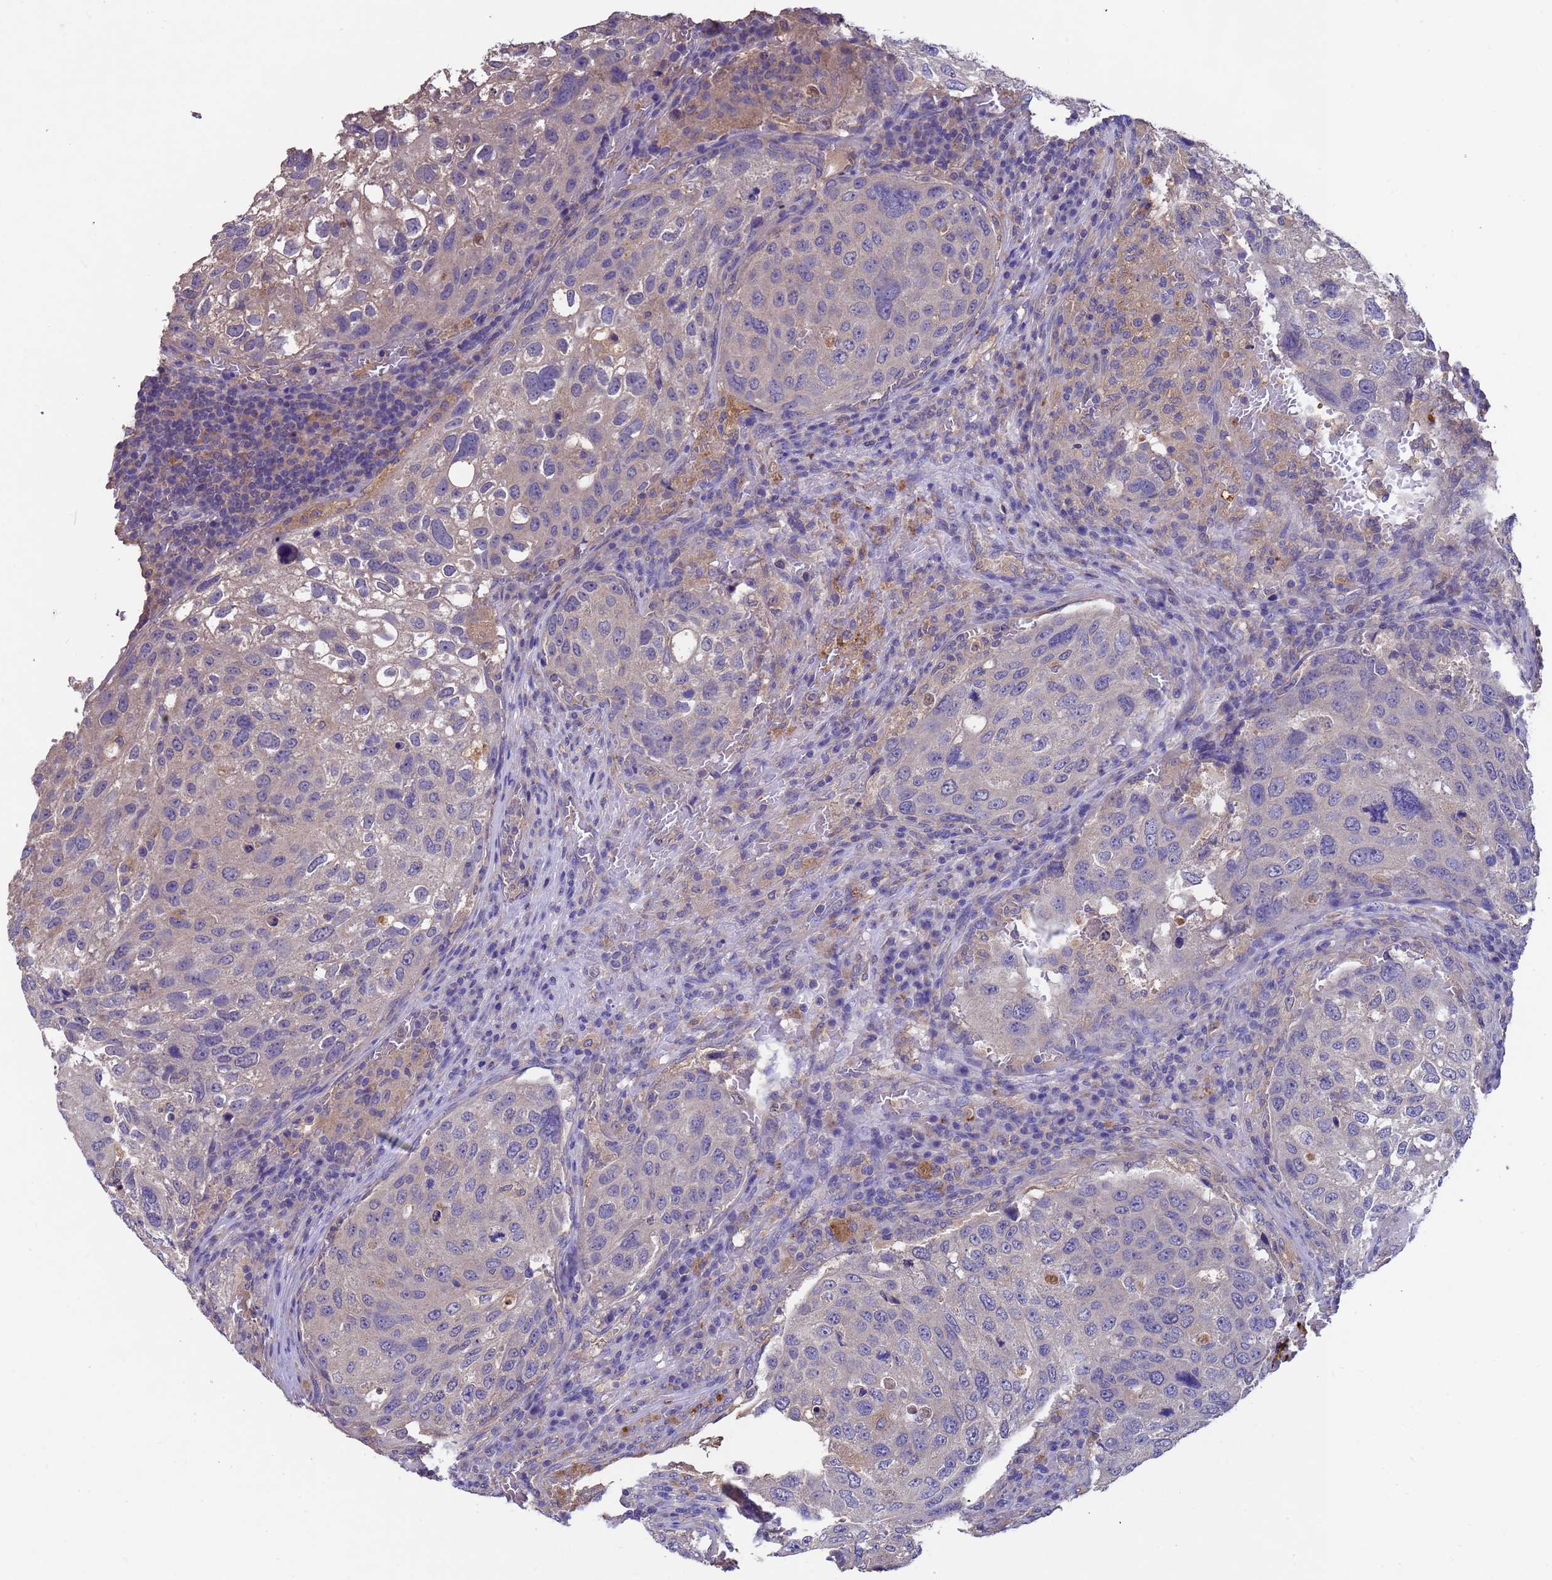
{"staining": {"intensity": "negative", "quantity": "none", "location": "none"}, "tissue": "urothelial cancer", "cell_type": "Tumor cells", "image_type": "cancer", "snomed": [{"axis": "morphology", "description": "Urothelial carcinoma, High grade"}, {"axis": "topography", "description": "Lymph node"}, {"axis": "topography", "description": "Urinary bladder"}], "caption": "Urothelial cancer stained for a protein using immunohistochemistry demonstrates no expression tumor cells.", "gene": "SRL", "patient": {"sex": "male", "age": 51}}